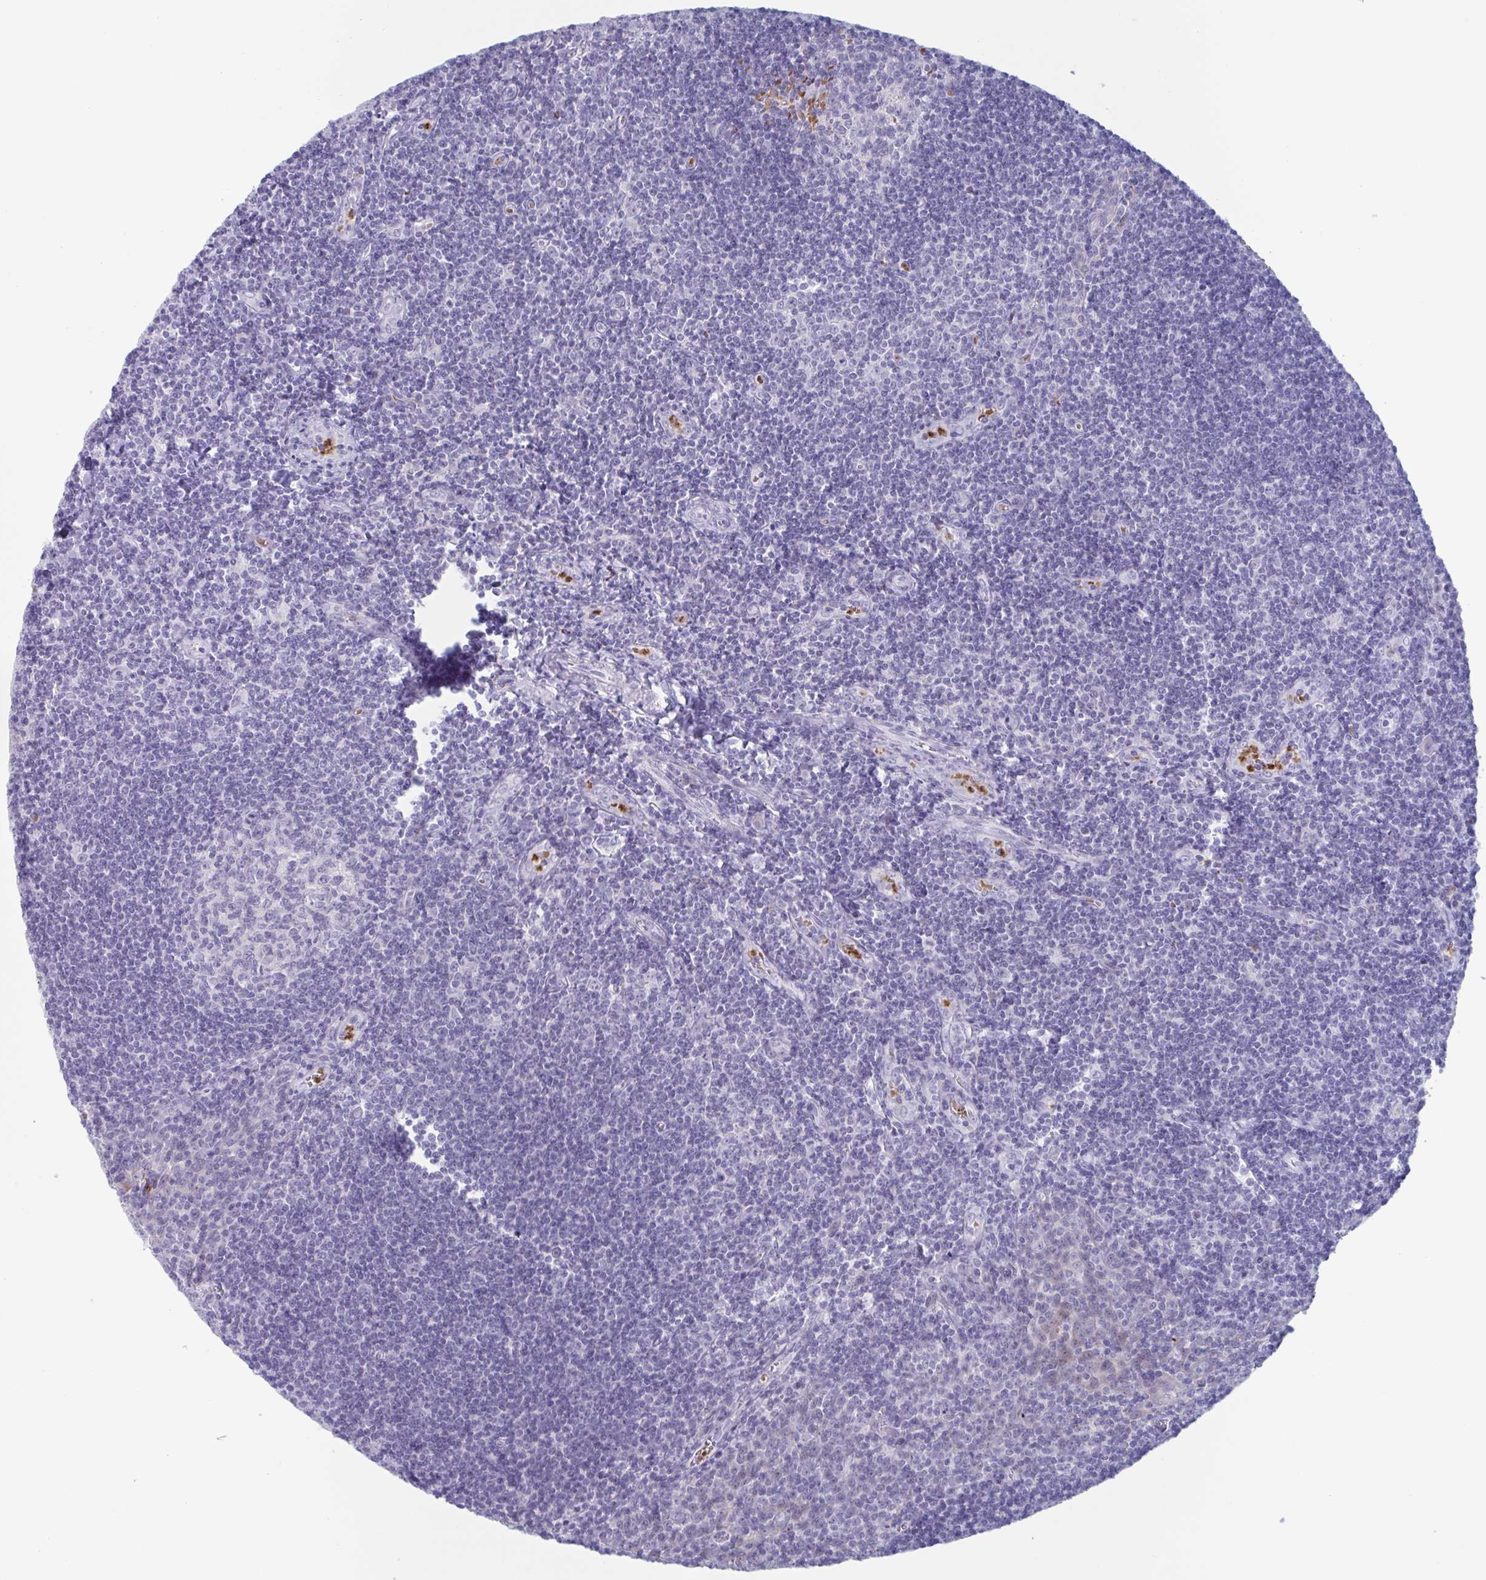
{"staining": {"intensity": "negative", "quantity": "none", "location": "none"}, "tissue": "tonsil", "cell_type": "Germinal center cells", "image_type": "normal", "snomed": [{"axis": "morphology", "description": "Normal tissue, NOS"}, {"axis": "morphology", "description": "Inflammation, NOS"}, {"axis": "topography", "description": "Tonsil"}], "caption": "Immunohistochemical staining of normal tonsil demonstrates no significant staining in germinal center cells.", "gene": "CYP4F11", "patient": {"sex": "female", "age": 31}}